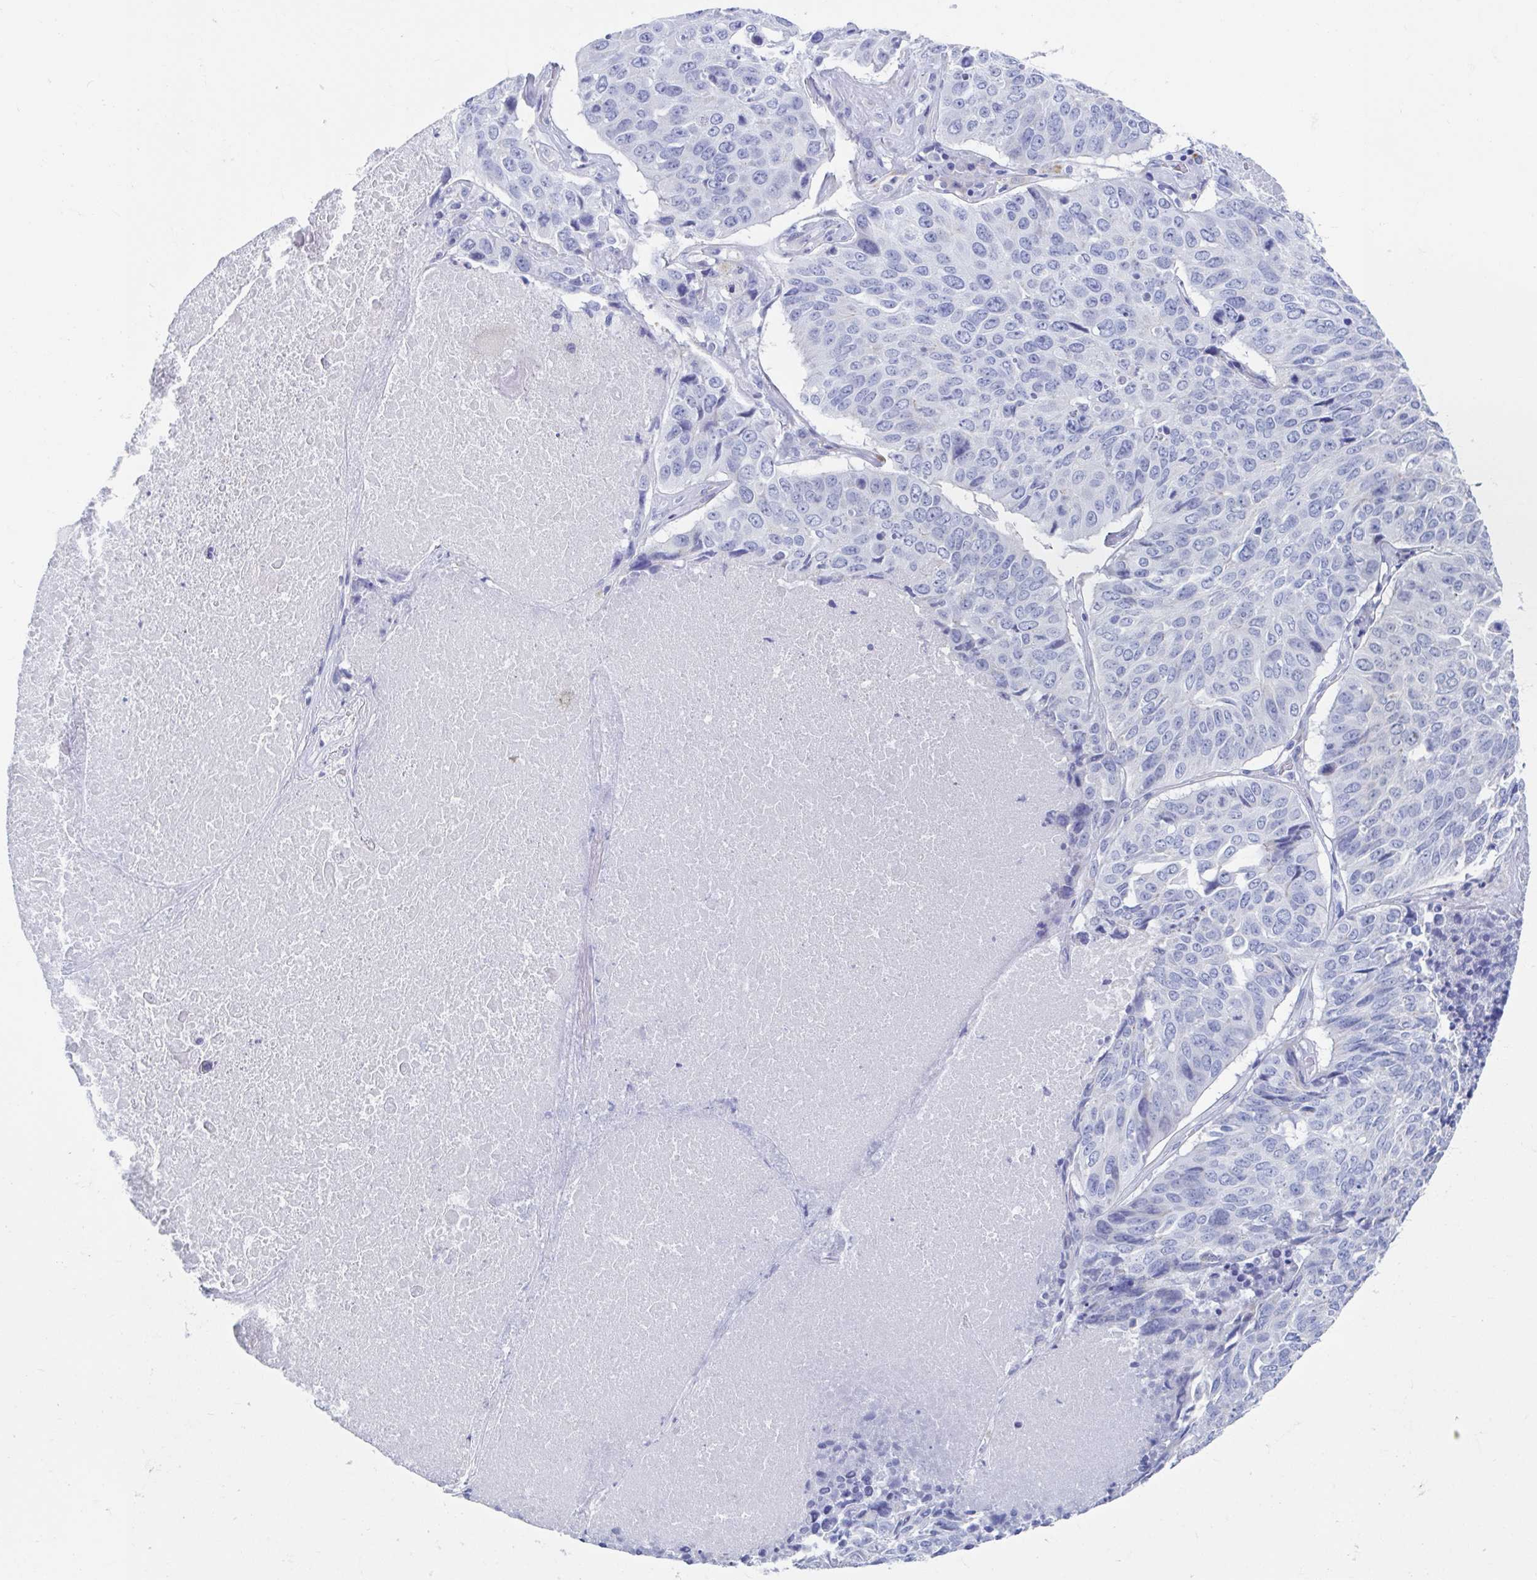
{"staining": {"intensity": "negative", "quantity": "none", "location": "none"}, "tissue": "lung cancer", "cell_type": "Tumor cells", "image_type": "cancer", "snomed": [{"axis": "morphology", "description": "Normal tissue, NOS"}, {"axis": "morphology", "description": "Squamous cell carcinoma, NOS"}, {"axis": "topography", "description": "Bronchus"}, {"axis": "topography", "description": "Lung"}], "caption": "Lung squamous cell carcinoma stained for a protein using immunohistochemistry (IHC) displays no staining tumor cells.", "gene": "SHCBP1L", "patient": {"sex": "male", "age": 64}}